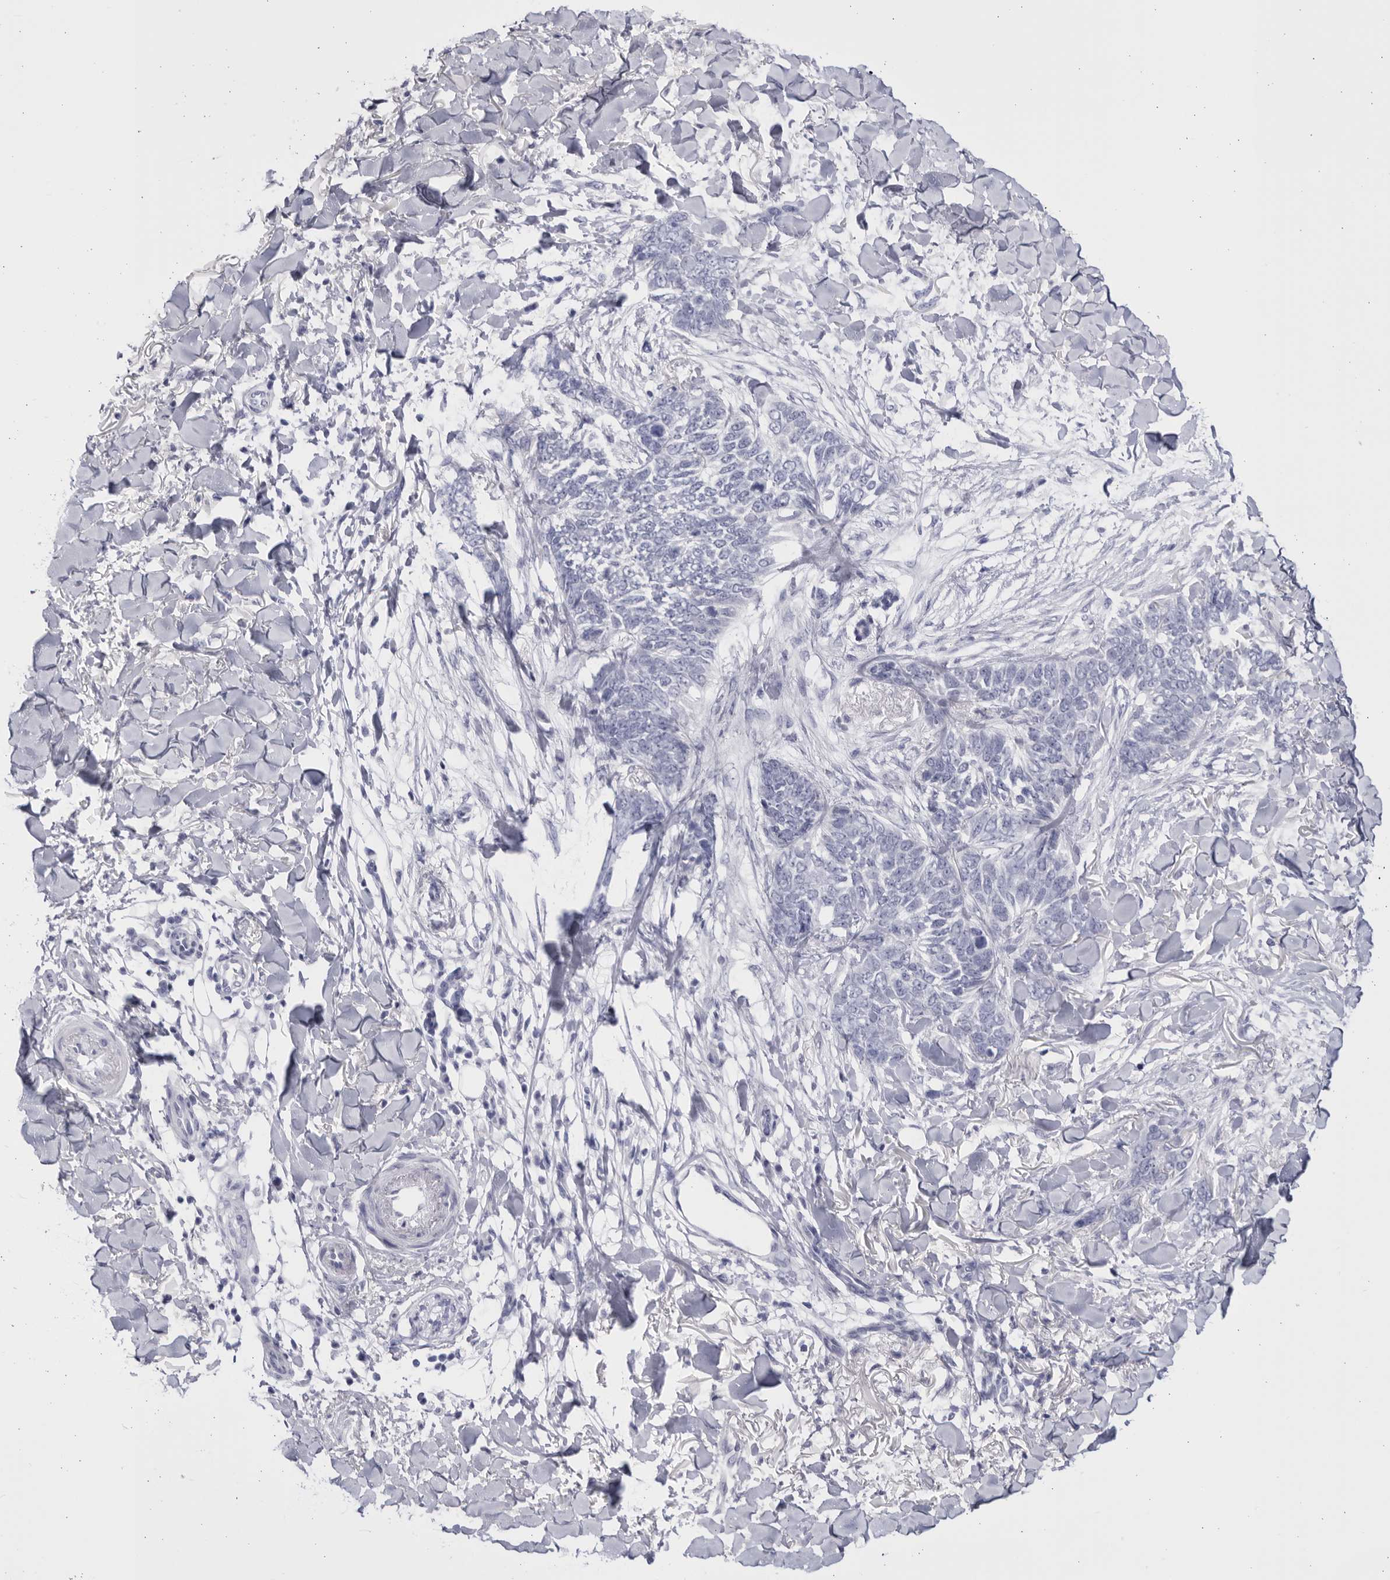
{"staining": {"intensity": "negative", "quantity": "none", "location": "none"}, "tissue": "skin cancer", "cell_type": "Tumor cells", "image_type": "cancer", "snomed": [{"axis": "morphology", "description": "Normal tissue, NOS"}, {"axis": "morphology", "description": "Basal cell carcinoma"}, {"axis": "topography", "description": "Skin"}], "caption": "DAB (3,3'-diaminobenzidine) immunohistochemical staining of basal cell carcinoma (skin) displays no significant expression in tumor cells.", "gene": "CCDC181", "patient": {"sex": "male", "age": 77}}